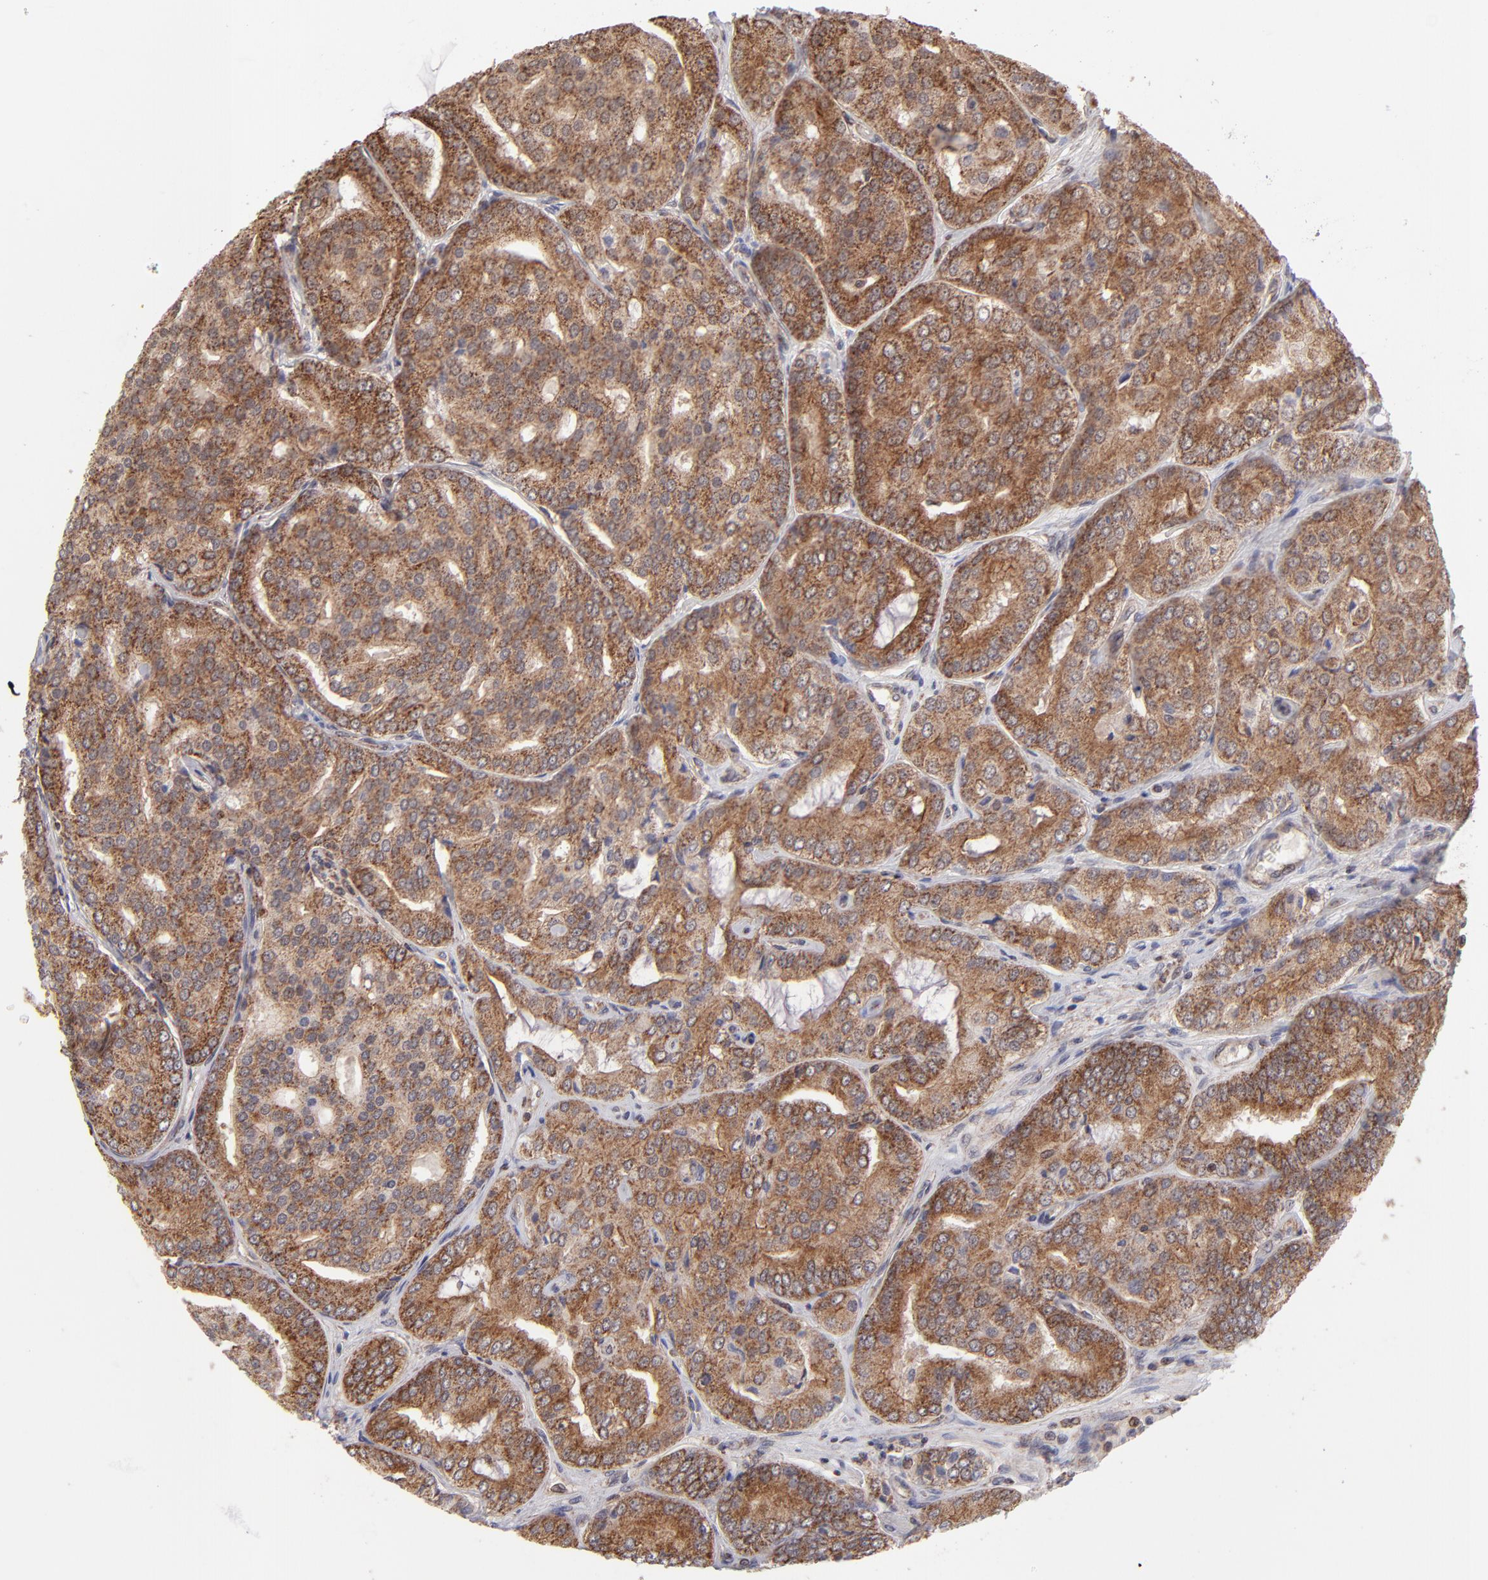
{"staining": {"intensity": "moderate", "quantity": ">75%", "location": "cytoplasmic/membranous"}, "tissue": "prostate cancer", "cell_type": "Tumor cells", "image_type": "cancer", "snomed": [{"axis": "morphology", "description": "Adenocarcinoma, High grade"}, {"axis": "topography", "description": "Prostate"}], "caption": "A brown stain highlights moderate cytoplasmic/membranous staining of a protein in high-grade adenocarcinoma (prostate) tumor cells.", "gene": "SLC15A1", "patient": {"sex": "male", "age": 64}}